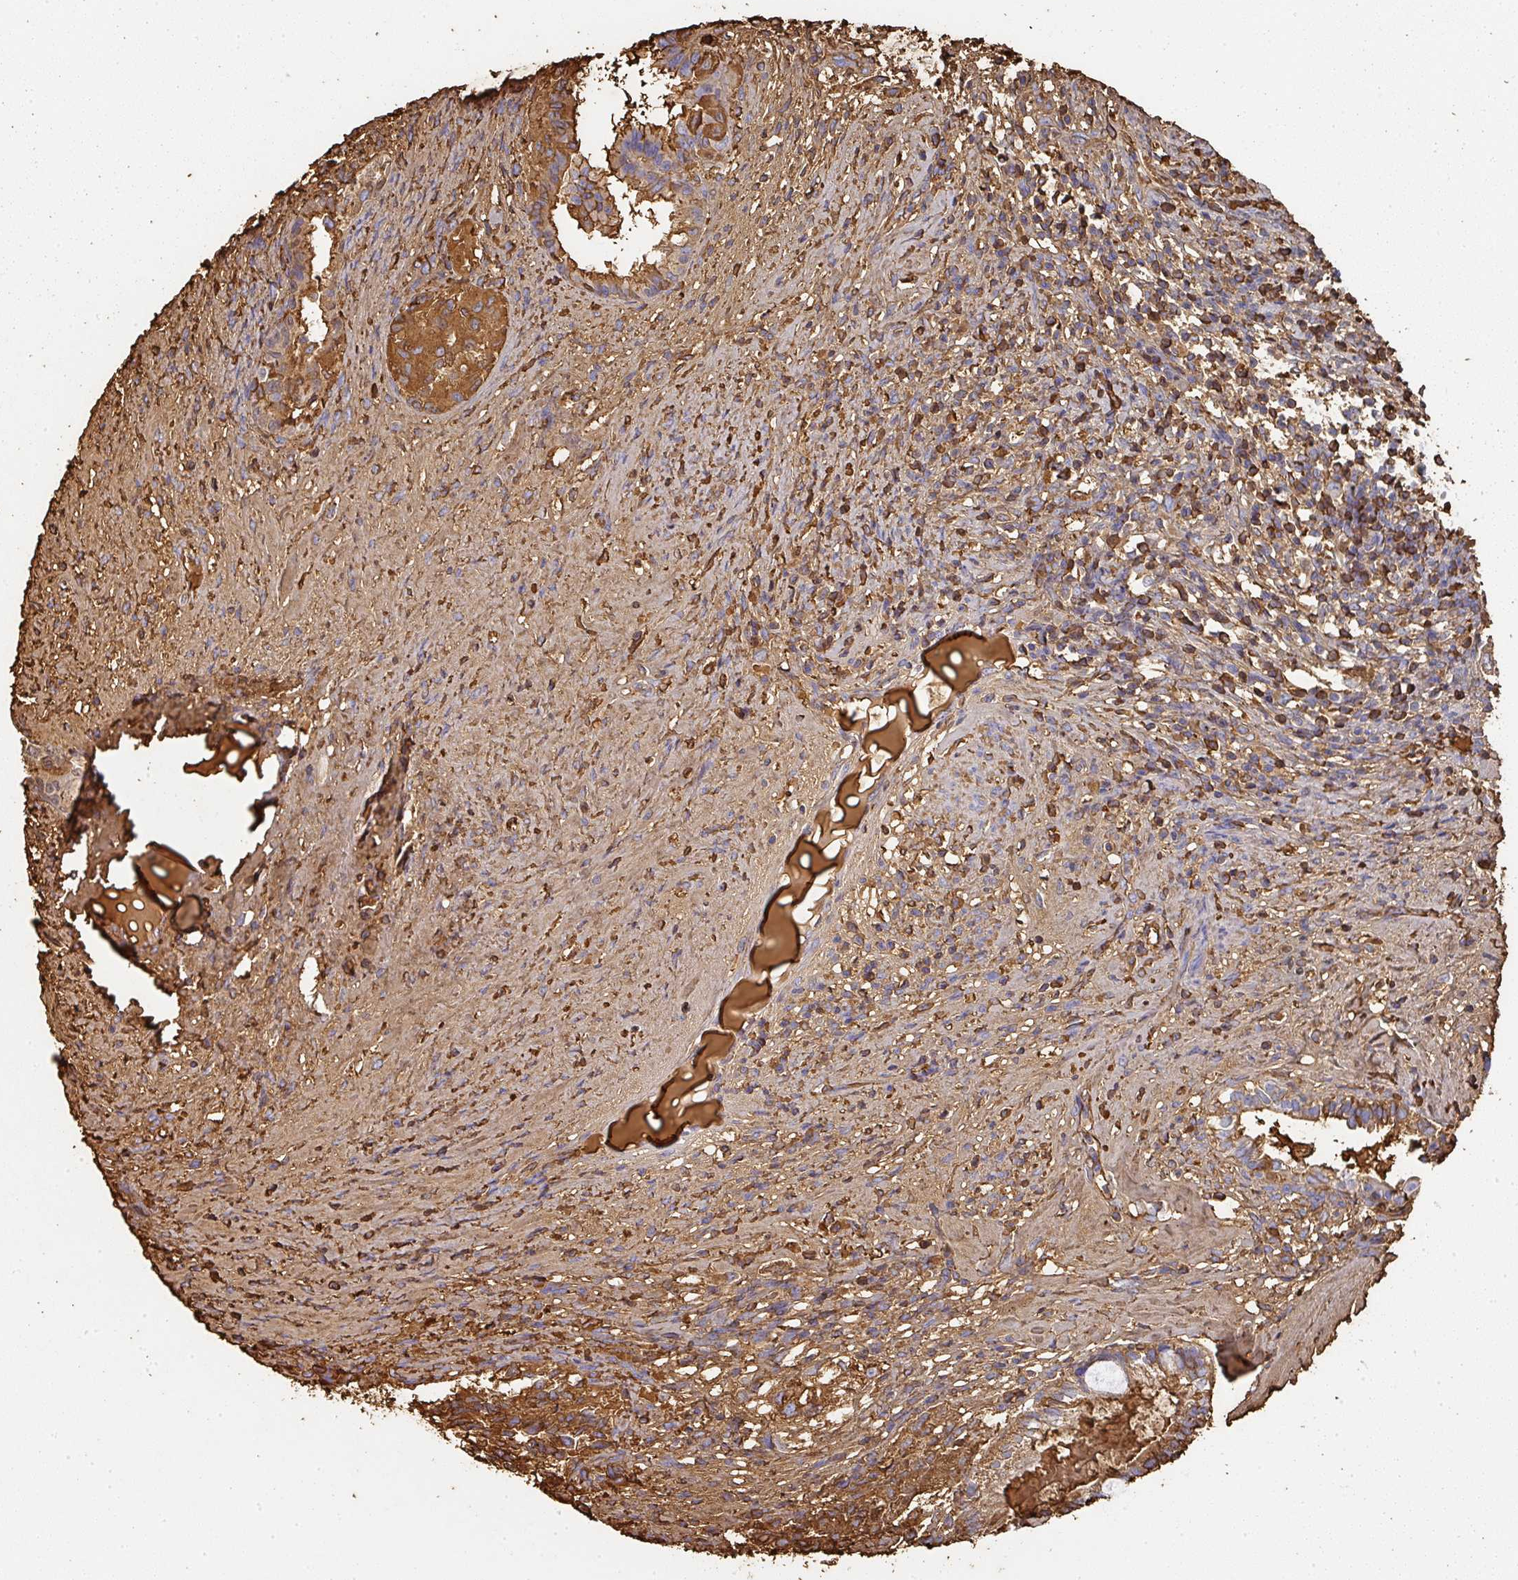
{"staining": {"intensity": "moderate", "quantity": "25%-75%", "location": "cytoplasmic/membranous"}, "tissue": "testis cancer", "cell_type": "Tumor cells", "image_type": "cancer", "snomed": [{"axis": "morphology", "description": "Seminoma, NOS"}, {"axis": "morphology", "description": "Carcinoma, Embryonal, NOS"}, {"axis": "topography", "description": "Testis"}], "caption": "Protein expression analysis of human testis cancer reveals moderate cytoplasmic/membranous staining in about 25%-75% of tumor cells.", "gene": "ALB", "patient": {"sex": "male", "age": 41}}